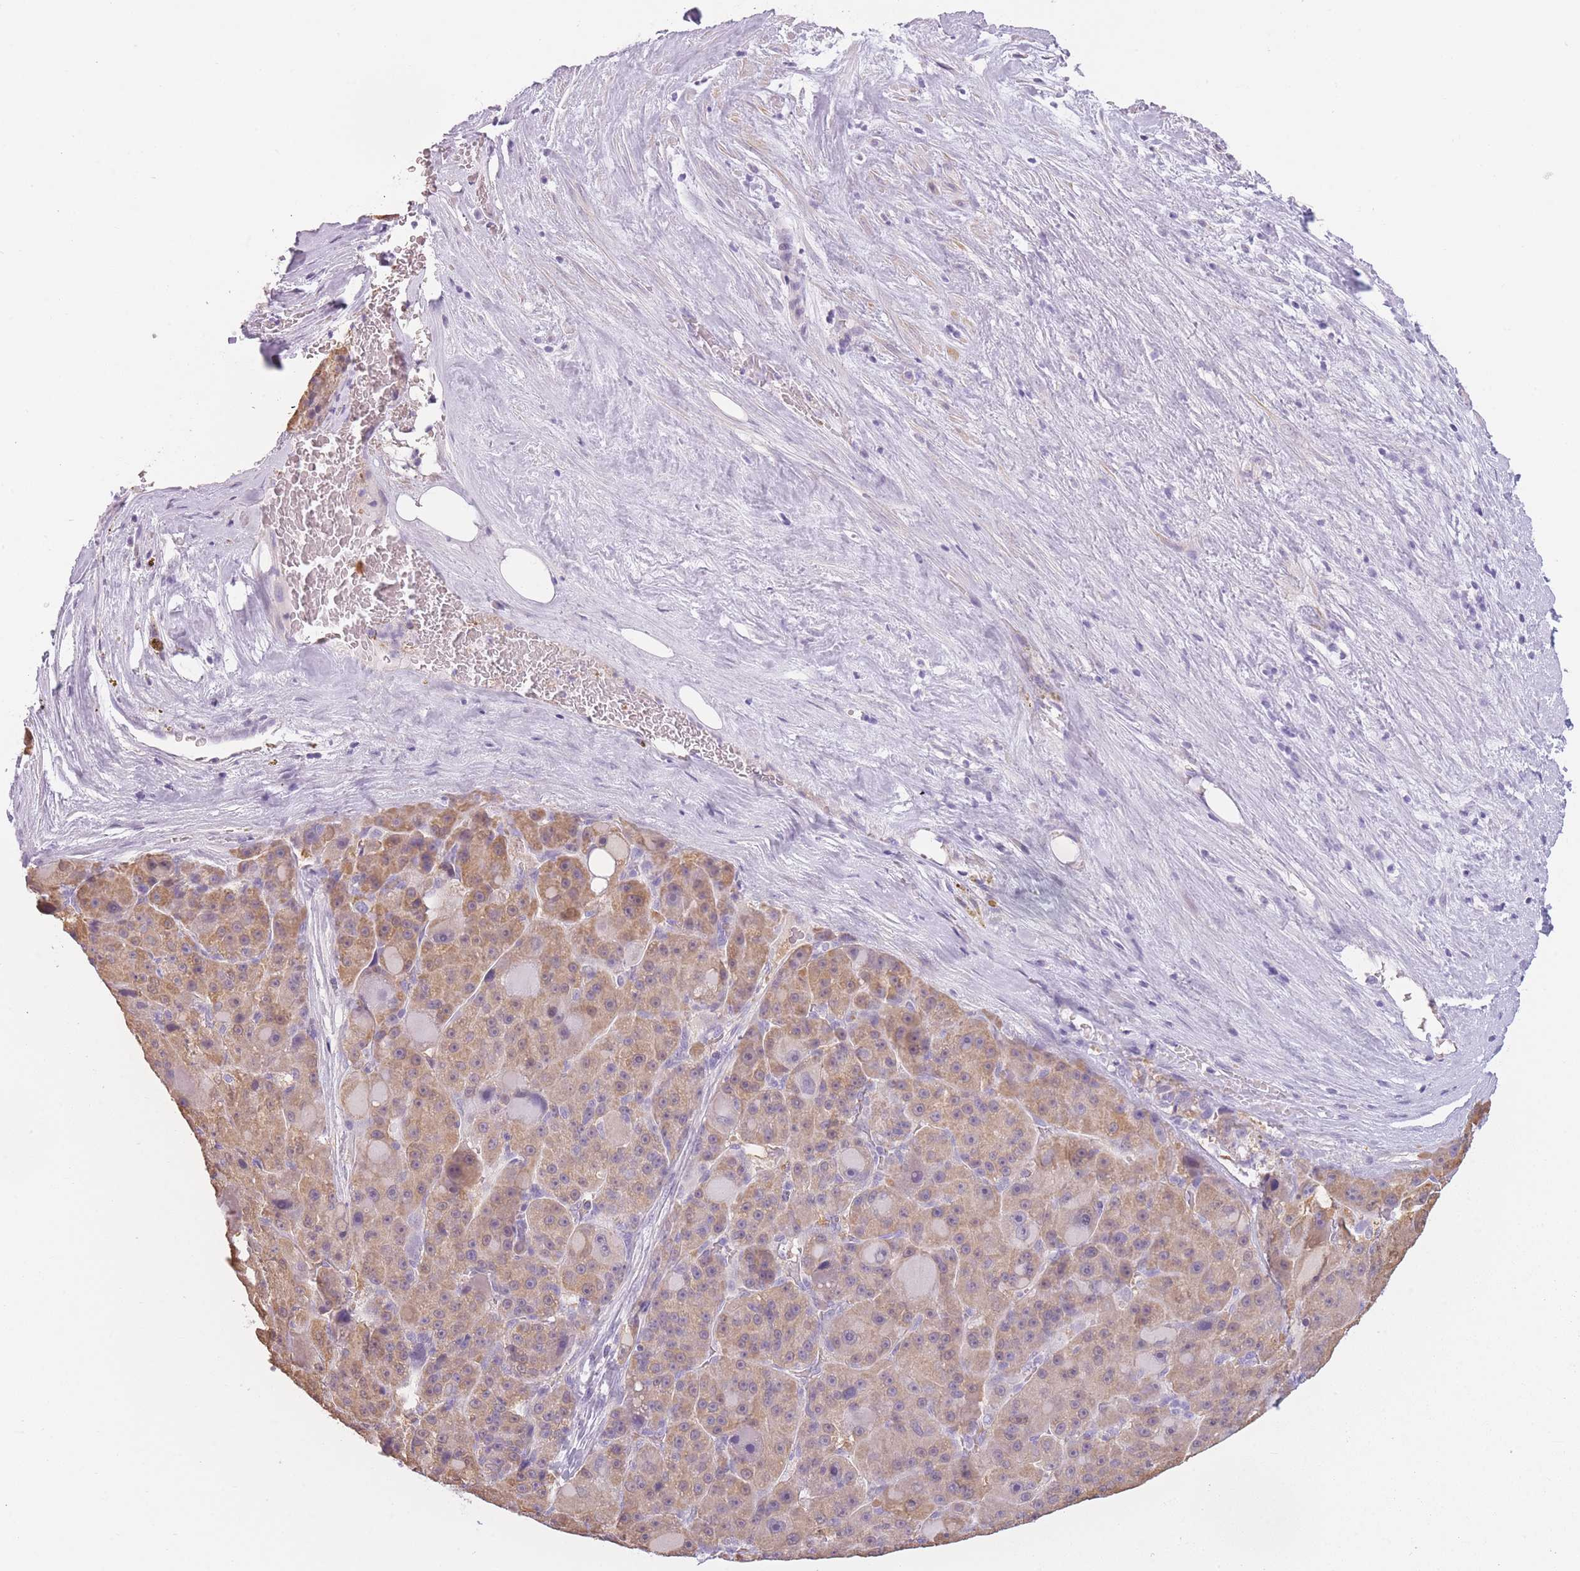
{"staining": {"intensity": "moderate", "quantity": ">75%", "location": "cytoplasmic/membranous"}, "tissue": "liver cancer", "cell_type": "Tumor cells", "image_type": "cancer", "snomed": [{"axis": "morphology", "description": "Carcinoma, Hepatocellular, NOS"}, {"axis": "topography", "description": "Liver"}], "caption": "Moderate cytoplasmic/membranous staining for a protein is seen in approximately >75% of tumor cells of liver cancer using immunohistochemistry (IHC).", "gene": "TMEM236", "patient": {"sex": "male", "age": 76}}